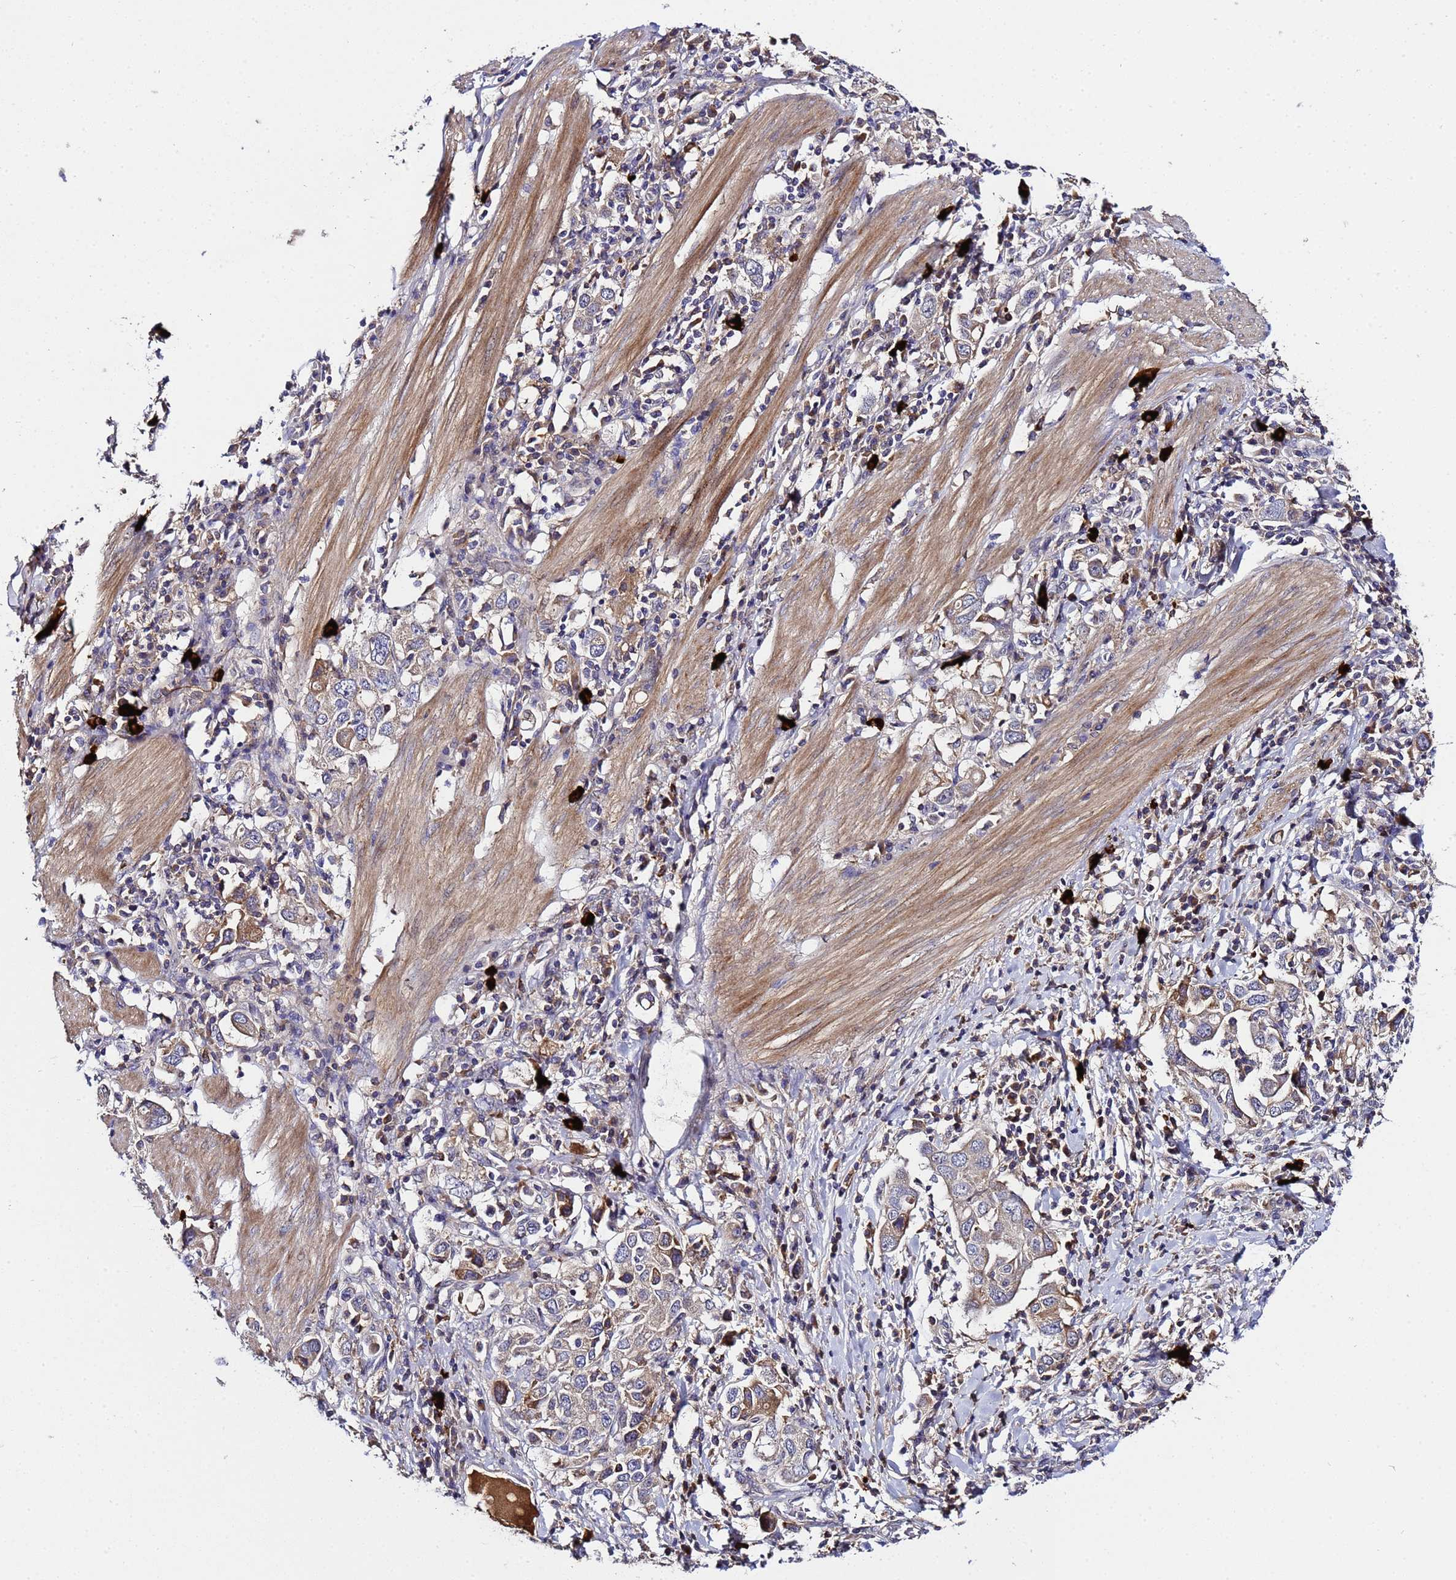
{"staining": {"intensity": "moderate", "quantity": "<25%", "location": "cytoplasmic/membranous"}, "tissue": "stomach cancer", "cell_type": "Tumor cells", "image_type": "cancer", "snomed": [{"axis": "morphology", "description": "Adenocarcinoma, NOS"}, {"axis": "topography", "description": "Stomach, upper"}], "caption": "Immunohistochemistry of stomach cancer exhibits low levels of moderate cytoplasmic/membranous positivity in about <25% of tumor cells.", "gene": "PLXDC2", "patient": {"sex": "male", "age": 62}}